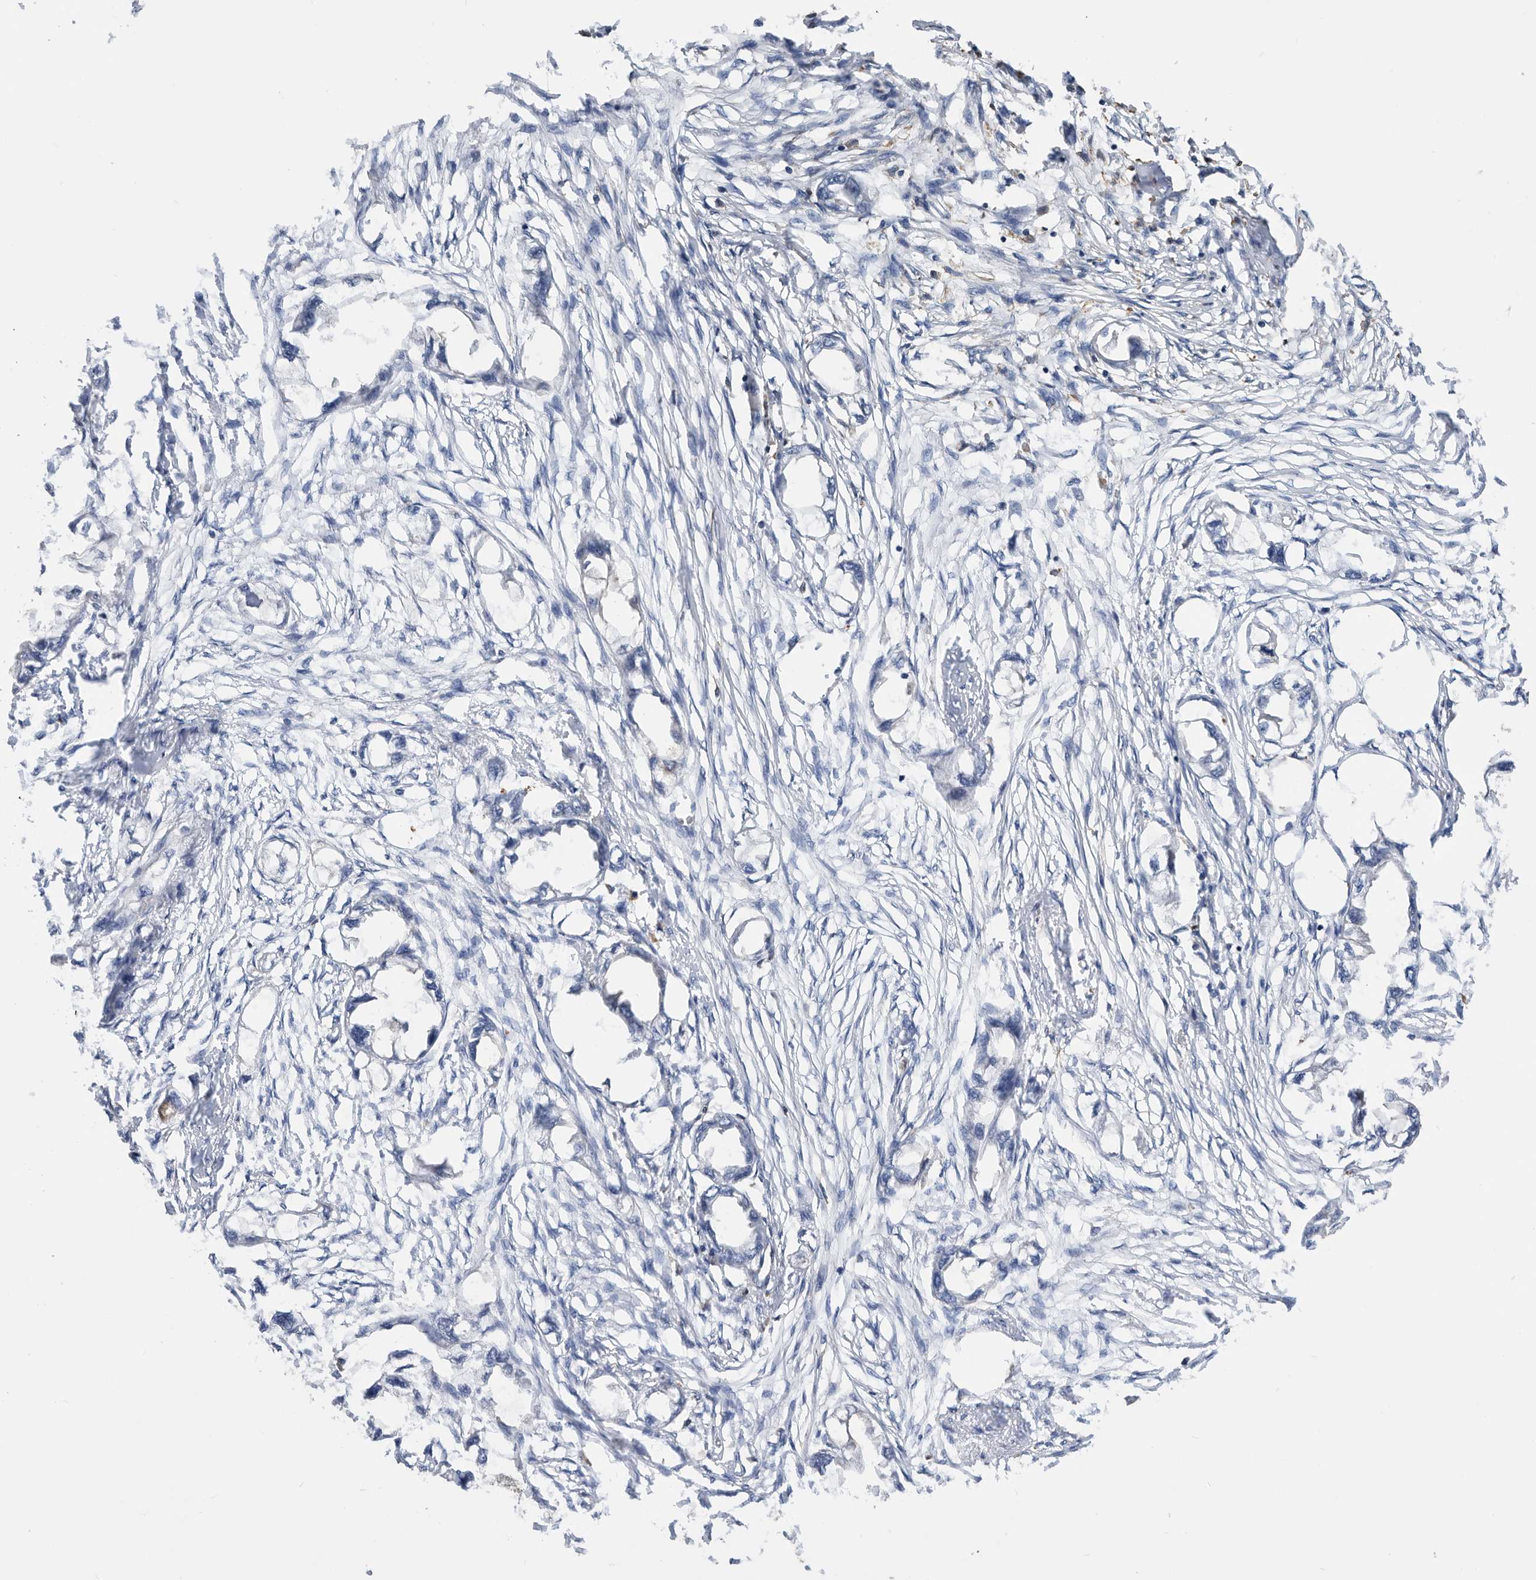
{"staining": {"intensity": "negative", "quantity": "none", "location": "none"}, "tissue": "endometrial cancer", "cell_type": "Tumor cells", "image_type": "cancer", "snomed": [{"axis": "morphology", "description": "Adenocarcinoma, NOS"}, {"axis": "morphology", "description": "Adenocarcinoma, metastatic, NOS"}, {"axis": "topography", "description": "Adipose tissue"}, {"axis": "topography", "description": "Endometrium"}], "caption": "IHC histopathology image of neoplastic tissue: human endometrial cancer (metastatic adenocarcinoma) stained with DAB reveals no significant protein expression in tumor cells.", "gene": "ATAD2", "patient": {"sex": "female", "age": 67}}